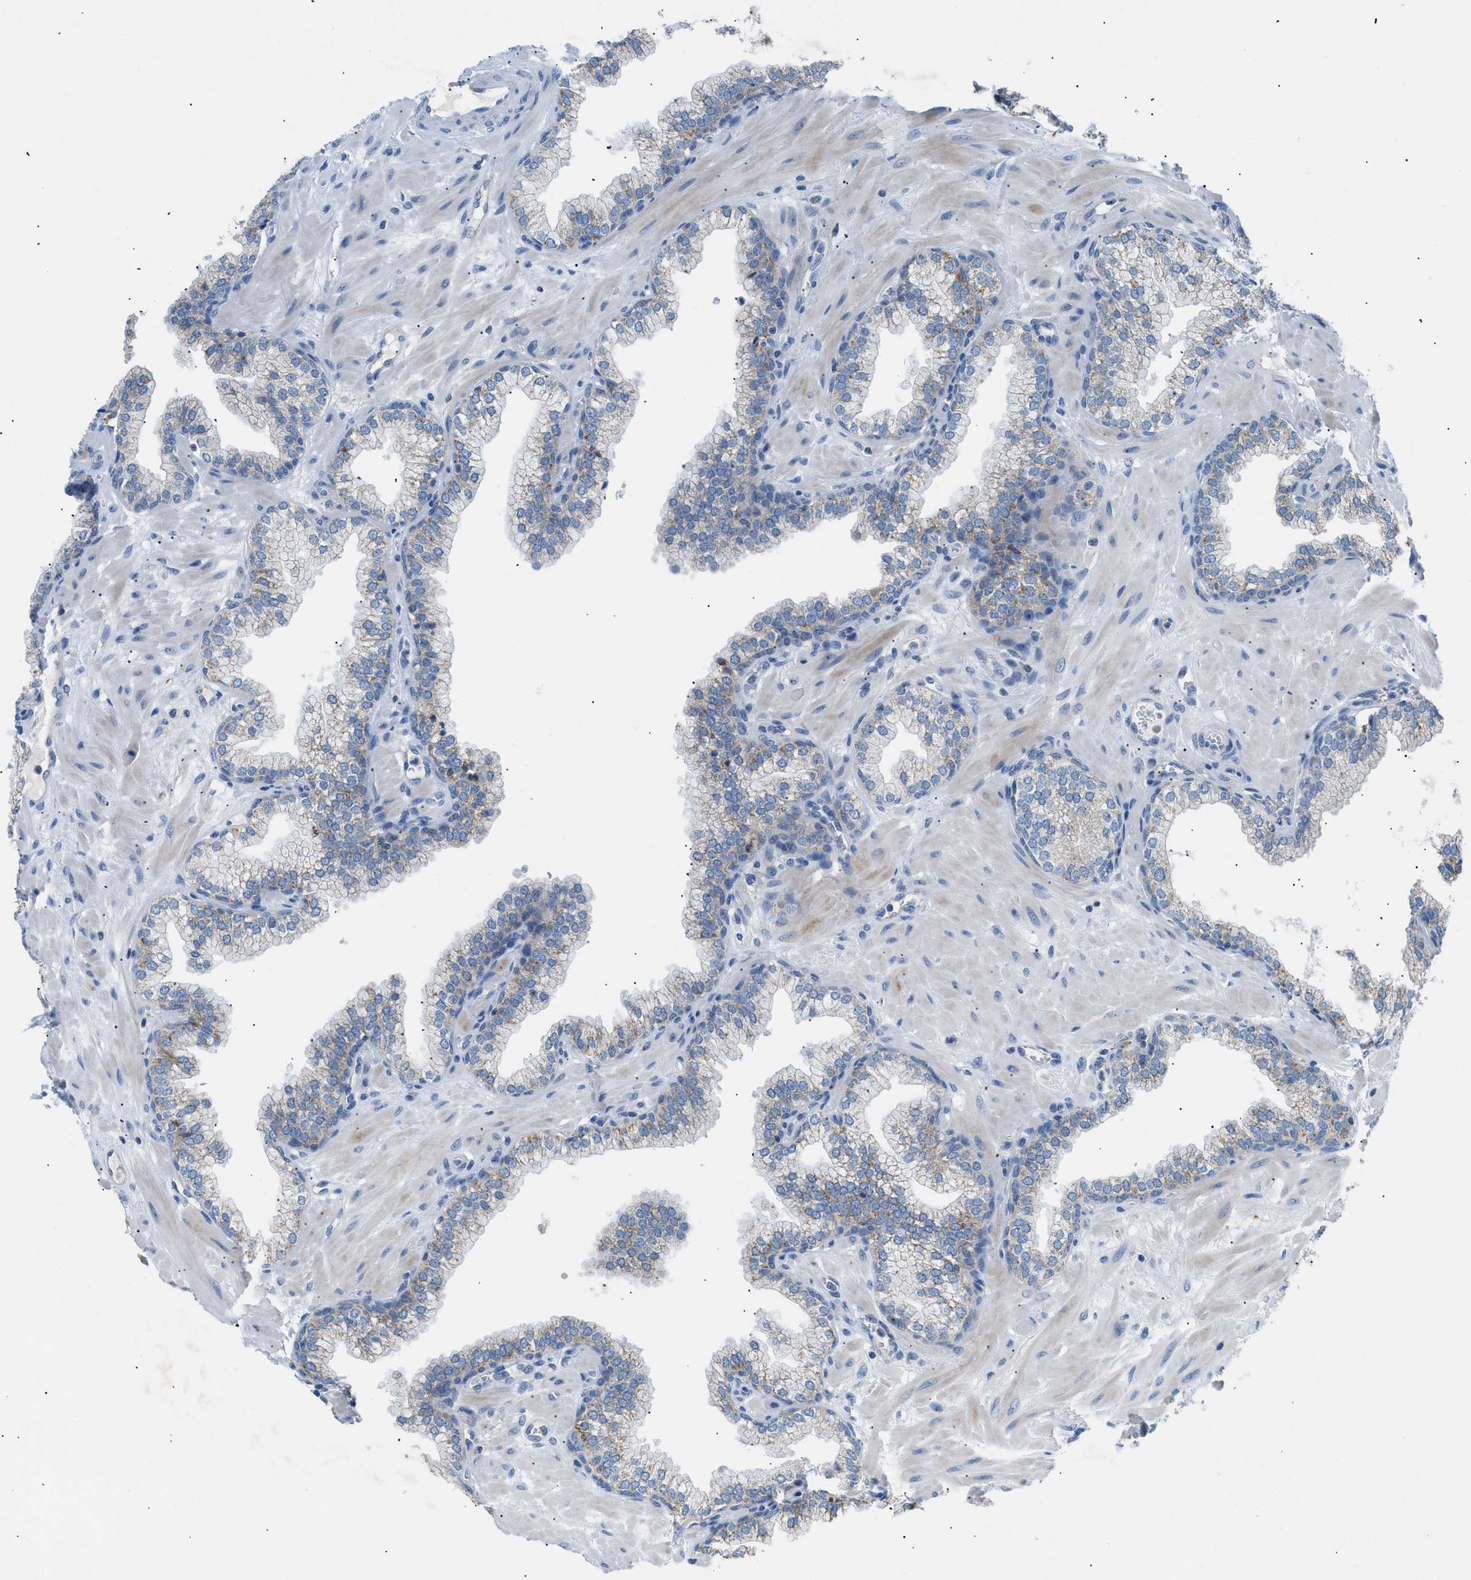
{"staining": {"intensity": "weak", "quantity": "<25%", "location": "cytoplasmic/membranous"}, "tissue": "prostate", "cell_type": "Glandular cells", "image_type": "normal", "snomed": [{"axis": "morphology", "description": "Normal tissue, NOS"}, {"axis": "morphology", "description": "Urothelial carcinoma, Low grade"}, {"axis": "topography", "description": "Urinary bladder"}, {"axis": "topography", "description": "Prostate"}], "caption": "Immunohistochemical staining of unremarkable human prostate shows no significant positivity in glandular cells.", "gene": "ILDR1", "patient": {"sex": "male", "age": 60}}